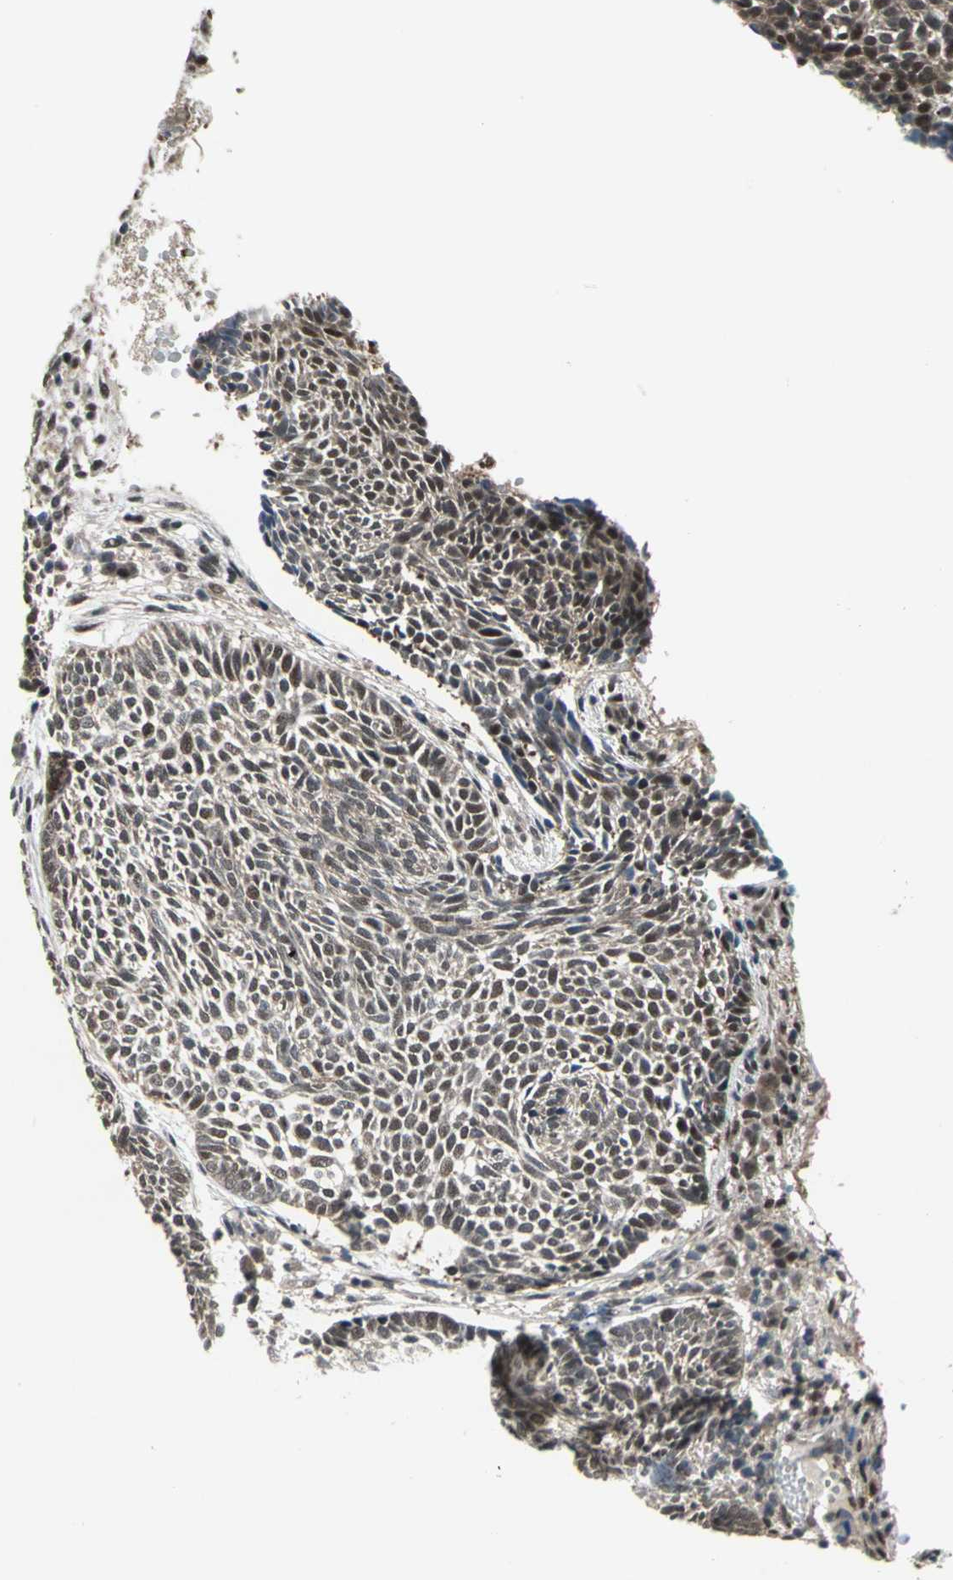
{"staining": {"intensity": "weak", "quantity": ">75%", "location": "cytoplasmic/membranous,nuclear"}, "tissue": "skin cancer", "cell_type": "Tumor cells", "image_type": "cancer", "snomed": [{"axis": "morphology", "description": "Normal tissue, NOS"}, {"axis": "morphology", "description": "Basal cell carcinoma"}, {"axis": "topography", "description": "Skin"}], "caption": "A micrograph of human basal cell carcinoma (skin) stained for a protein displays weak cytoplasmic/membranous and nuclear brown staining in tumor cells. (DAB (3,3'-diaminobenzidine) = brown stain, brightfield microscopy at high magnification).", "gene": "COPS5", "patient": {"sex": "male", "age": 87}}